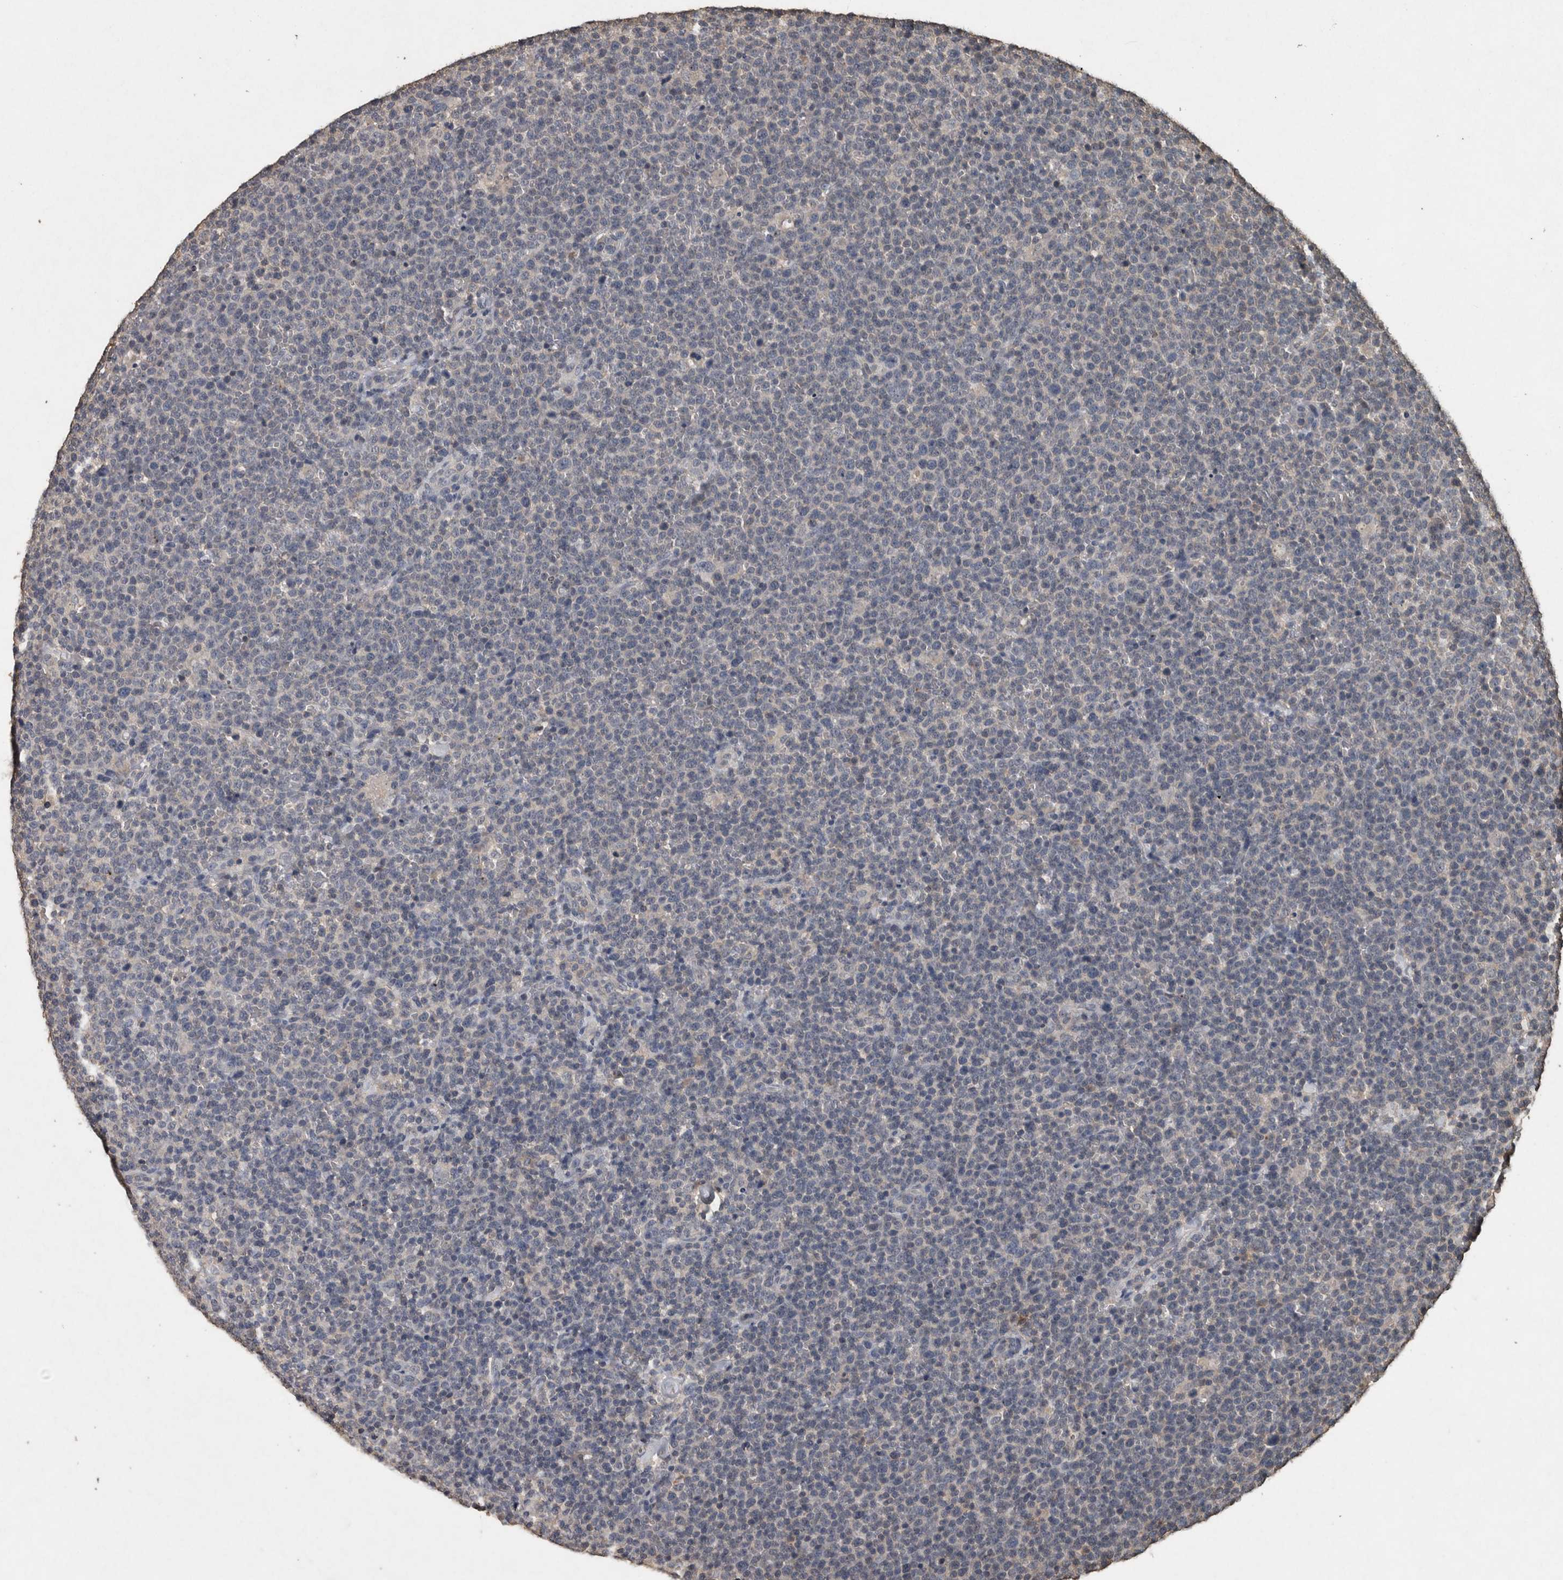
{"staining": {"intensity": "negative", "quantity": "none", "location": "none"}, "tissue": "lymphoma", "cell_type": "Tumor cells", "image_type": "cancer", "snomed": [{"axis": "morphology", "description": "Malignant lymphoma, non-Hodgkin's type, High grade"}, {"axis": "topography", "description": "Lymph node"}], "caption": "This is an IHC photomicrograph of lymphoma. There is no expression in tumor cells.", "gene": "FGFRL1", "patient": {"sex": "male", "age": 61}}